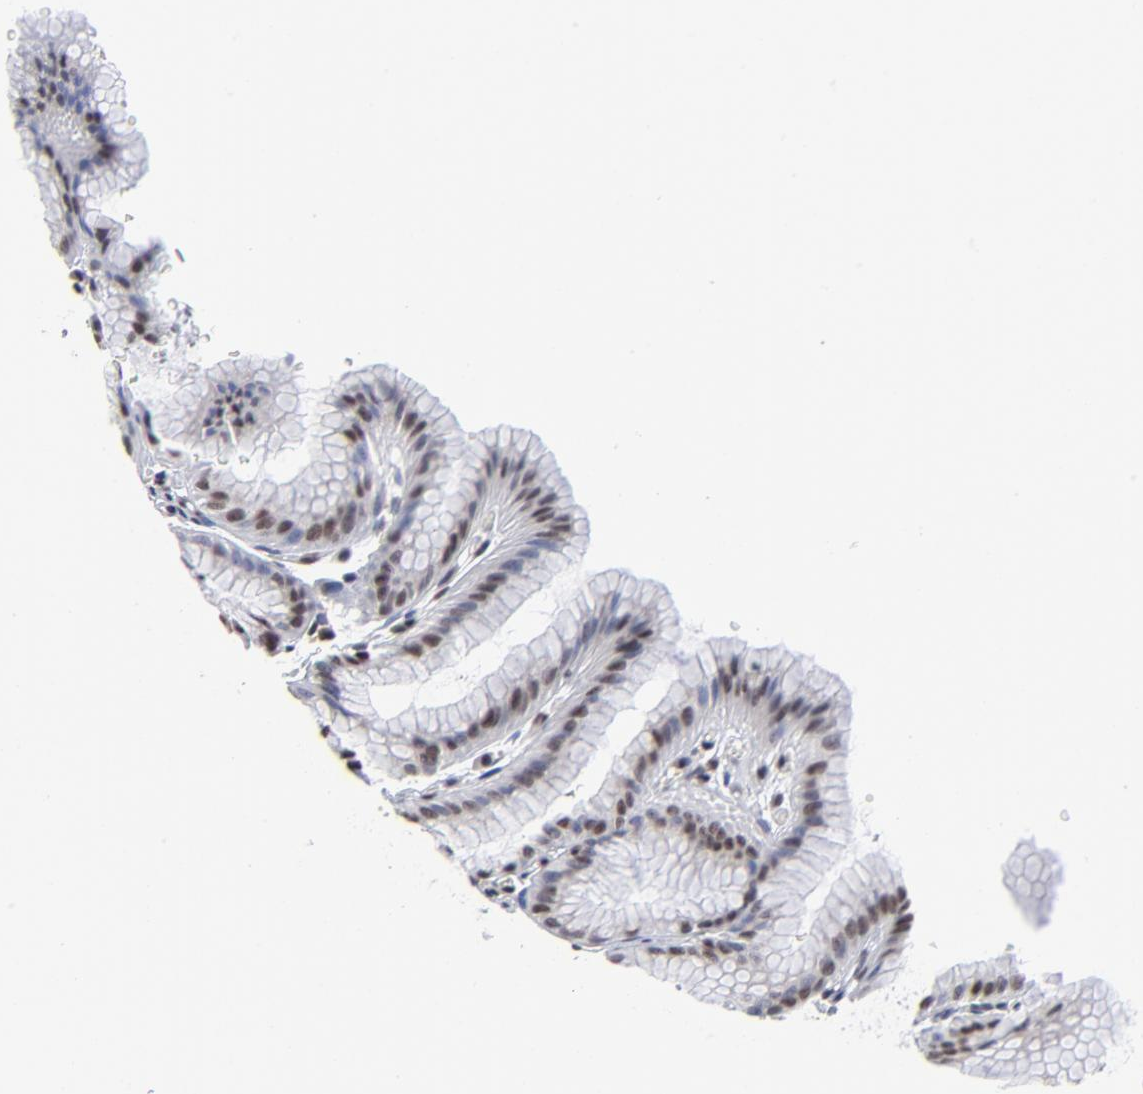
{"staining": {"intensity": "weak", "quantity": "<25%", "location": "nuclear"}, "tissue": "stomach", "cell_type": "Glandular cells", "image_type": "normal", "snomed": [{"axis": "morphology", "description": "Normal tissue, NOS"}, {"axis": "topography", "description": "Stomach"}], "caption": "DAB (3,3'-diaminobenzidine) immunohistochemical staining of benign human stomach displays no significant positivity in glandular cells.", "gene": "SP2", "patient": {"sex": "male", "age": 42}}